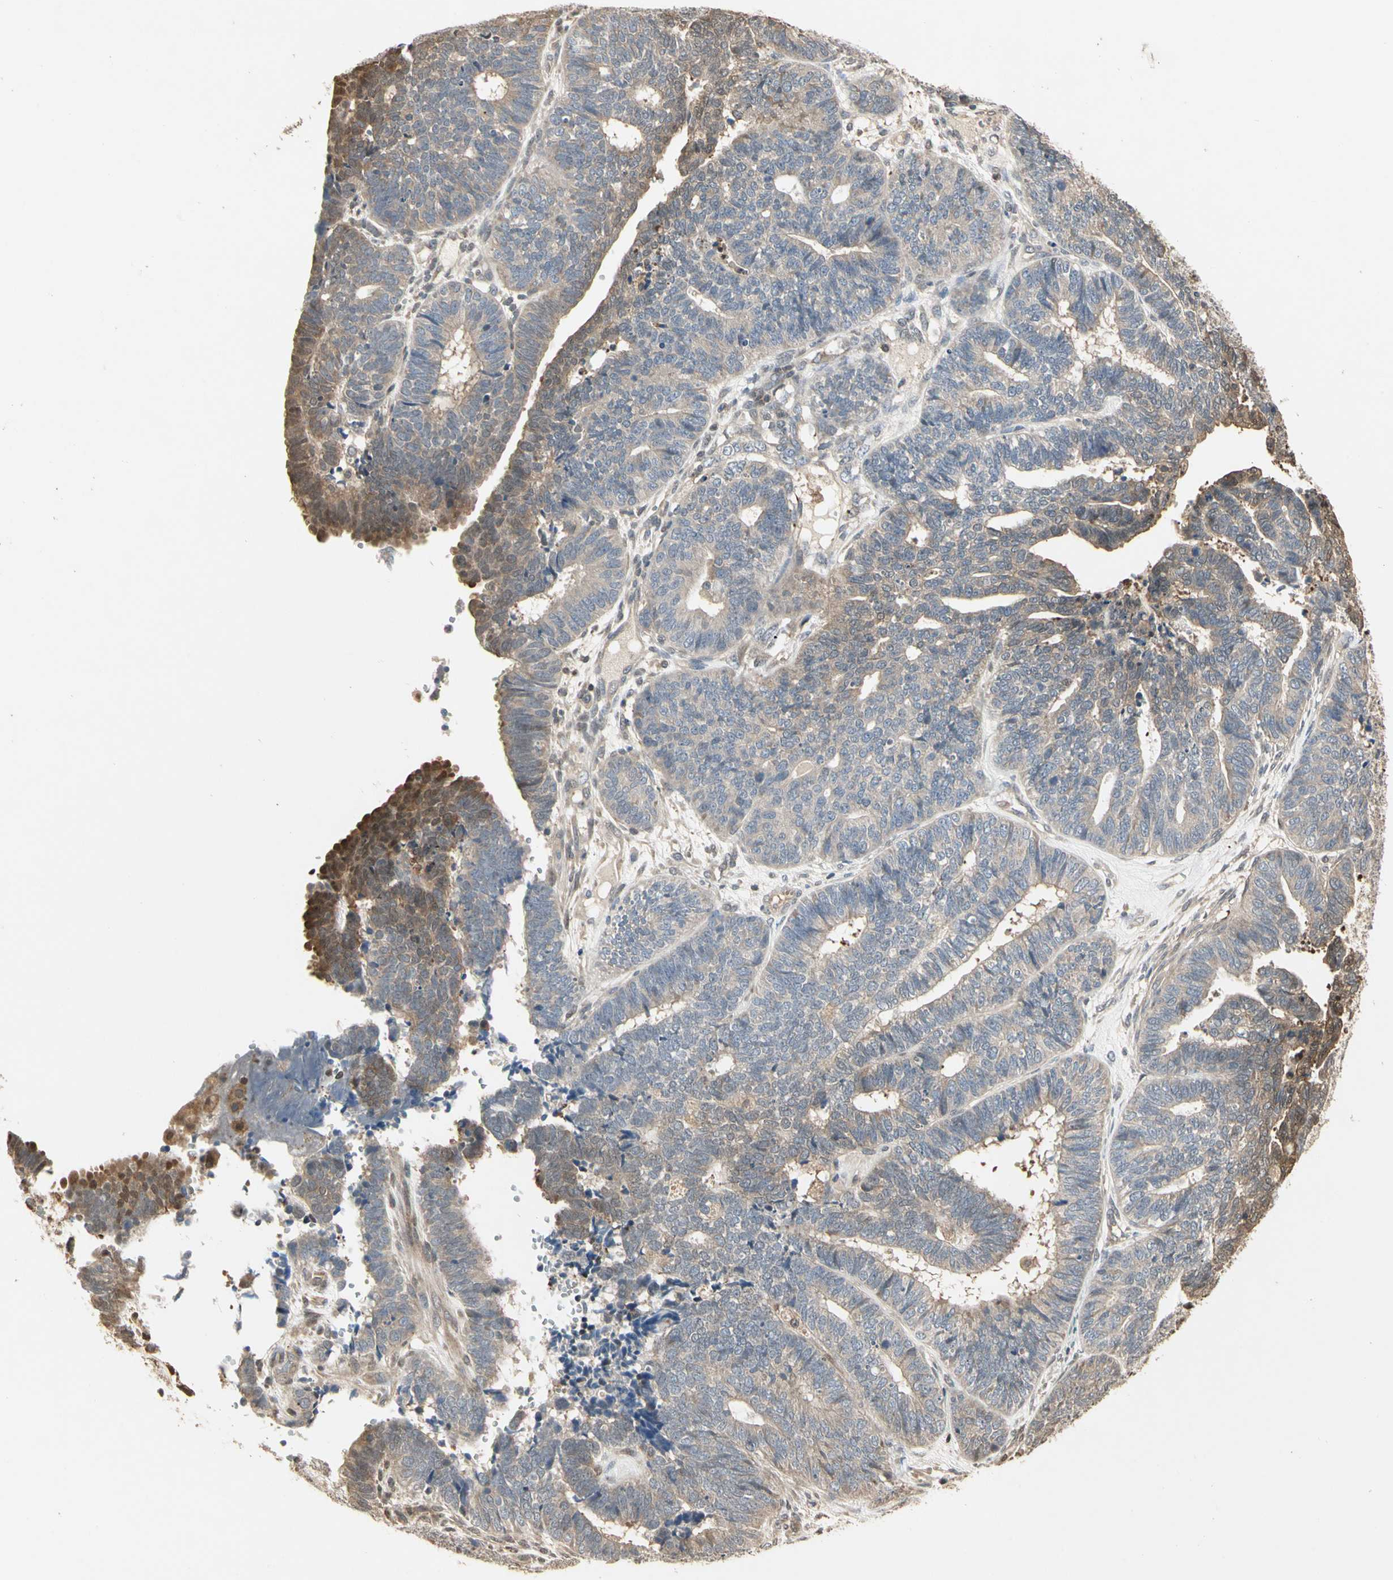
{"staining": {"intensity": "weak", "quantity": ">75%", "location": "cytoplasmic/membranous"}, "tissue": "endometrial cancer", "cell_type": "Tumor cells", "image_type": "cancer", "snomed": [{"axis": "morphology", "description": "Adenocarcinoma, NOS"}, {"axis": "topography", "description": "Endometrium"}], "caption": "Adenocarcinoma (endometrial) stained with a brown dye reveals weak cytoplasmic/membranous positive staining in approximately >75% of tumor cells.", "gene": "DRG2", "patient": {"sex": "female", "age": 70}}